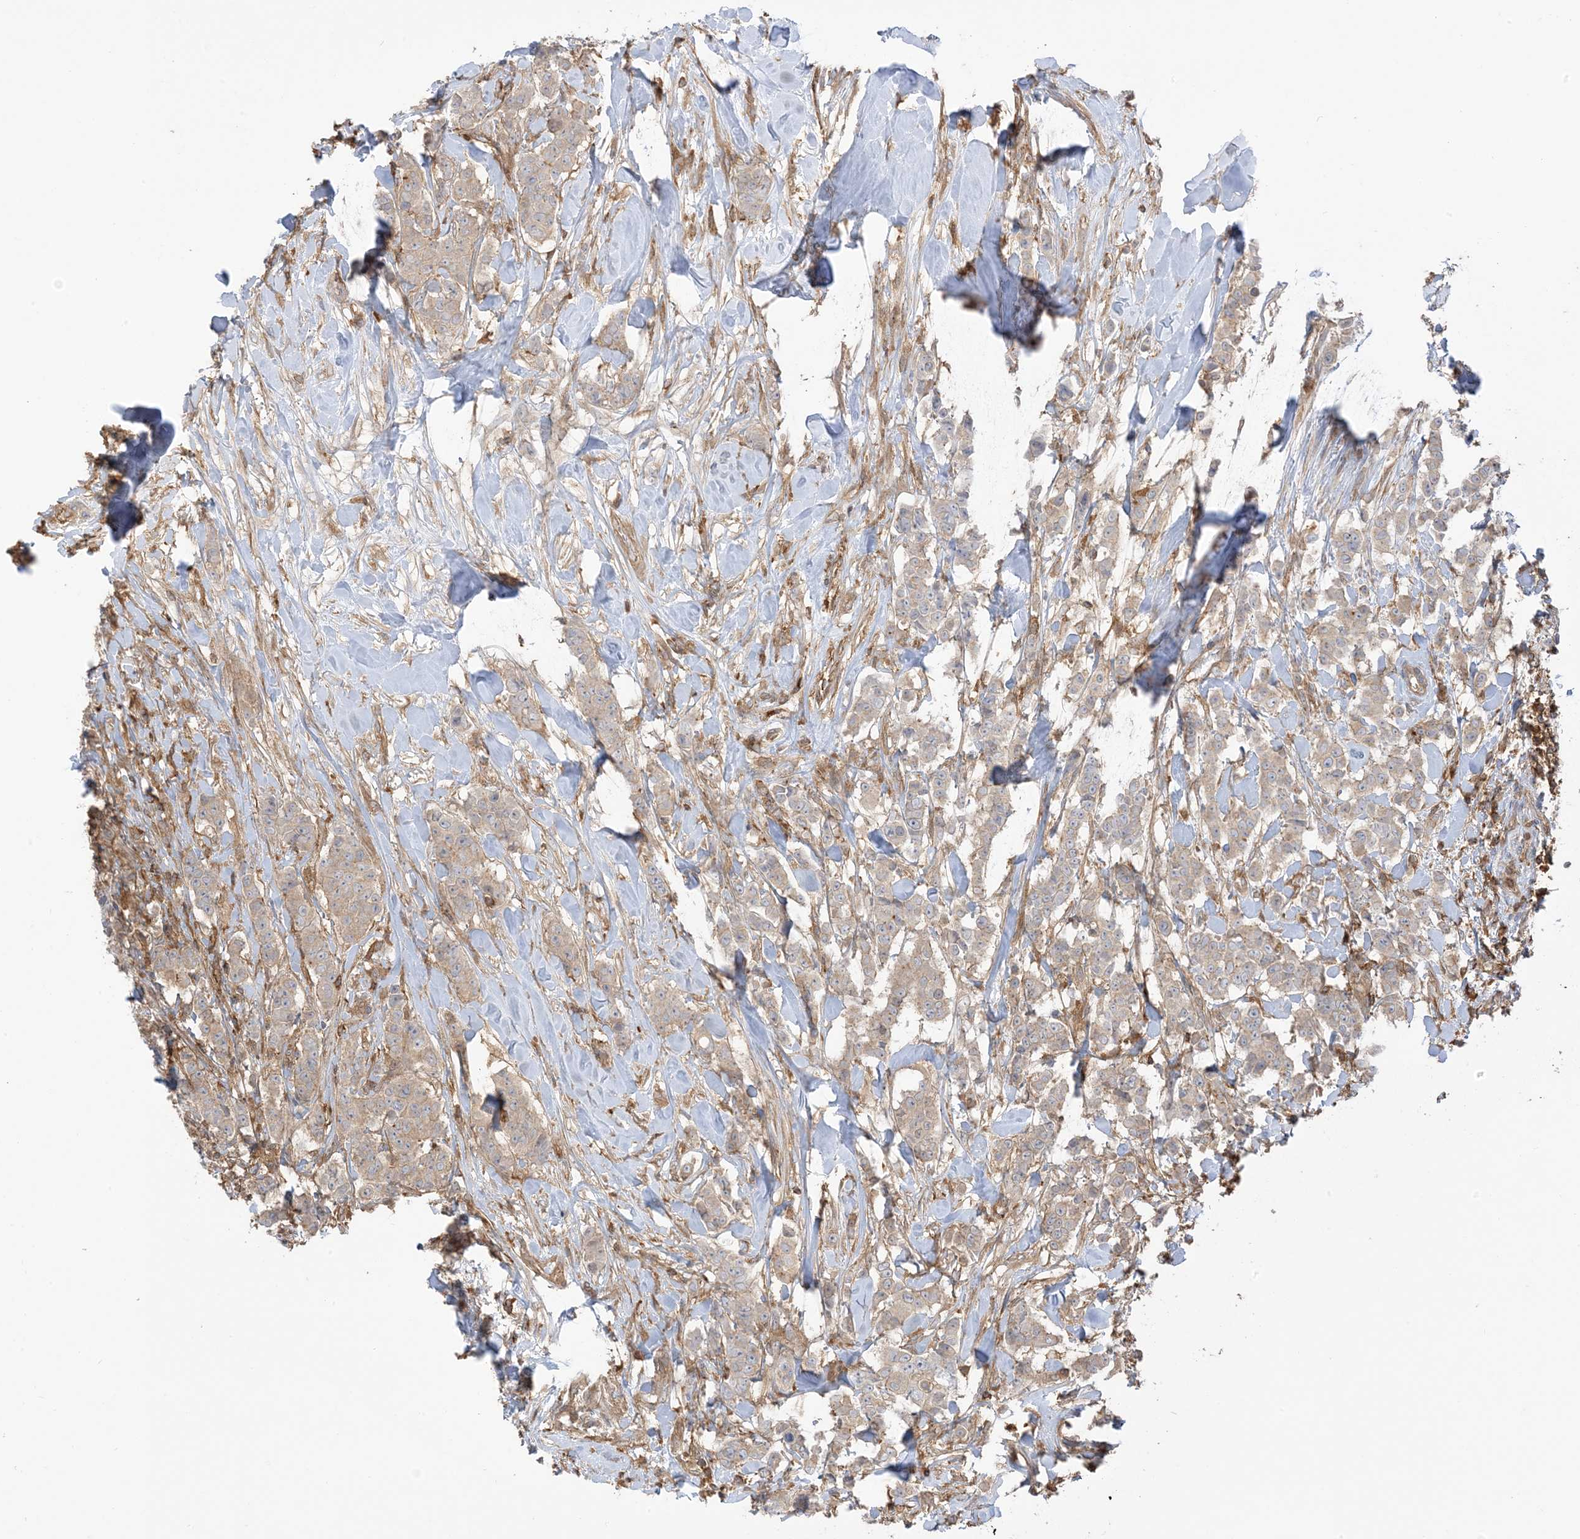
{"staining": {"intensity": "weak", "quantity": "<25%", "location": "cytoplasmic/membranous"}, "tissue": "breast cancer", "cell_type": "Tumor cells", "image_type": "cancer", "snomed": [{"axis": "morphology", "description": "Duct carcinoma"}, {"axis": "topography", "description": "Breast"}], "caption": "IHC photomicrograph of neoplastic tissue: breast cancer stained with DAB (3,3'-diaminobenzidine) reveals no significant protein positivity in tumor cells.", "gene": "CAPZB", "patient": {"sex": "female", "age": 40}}